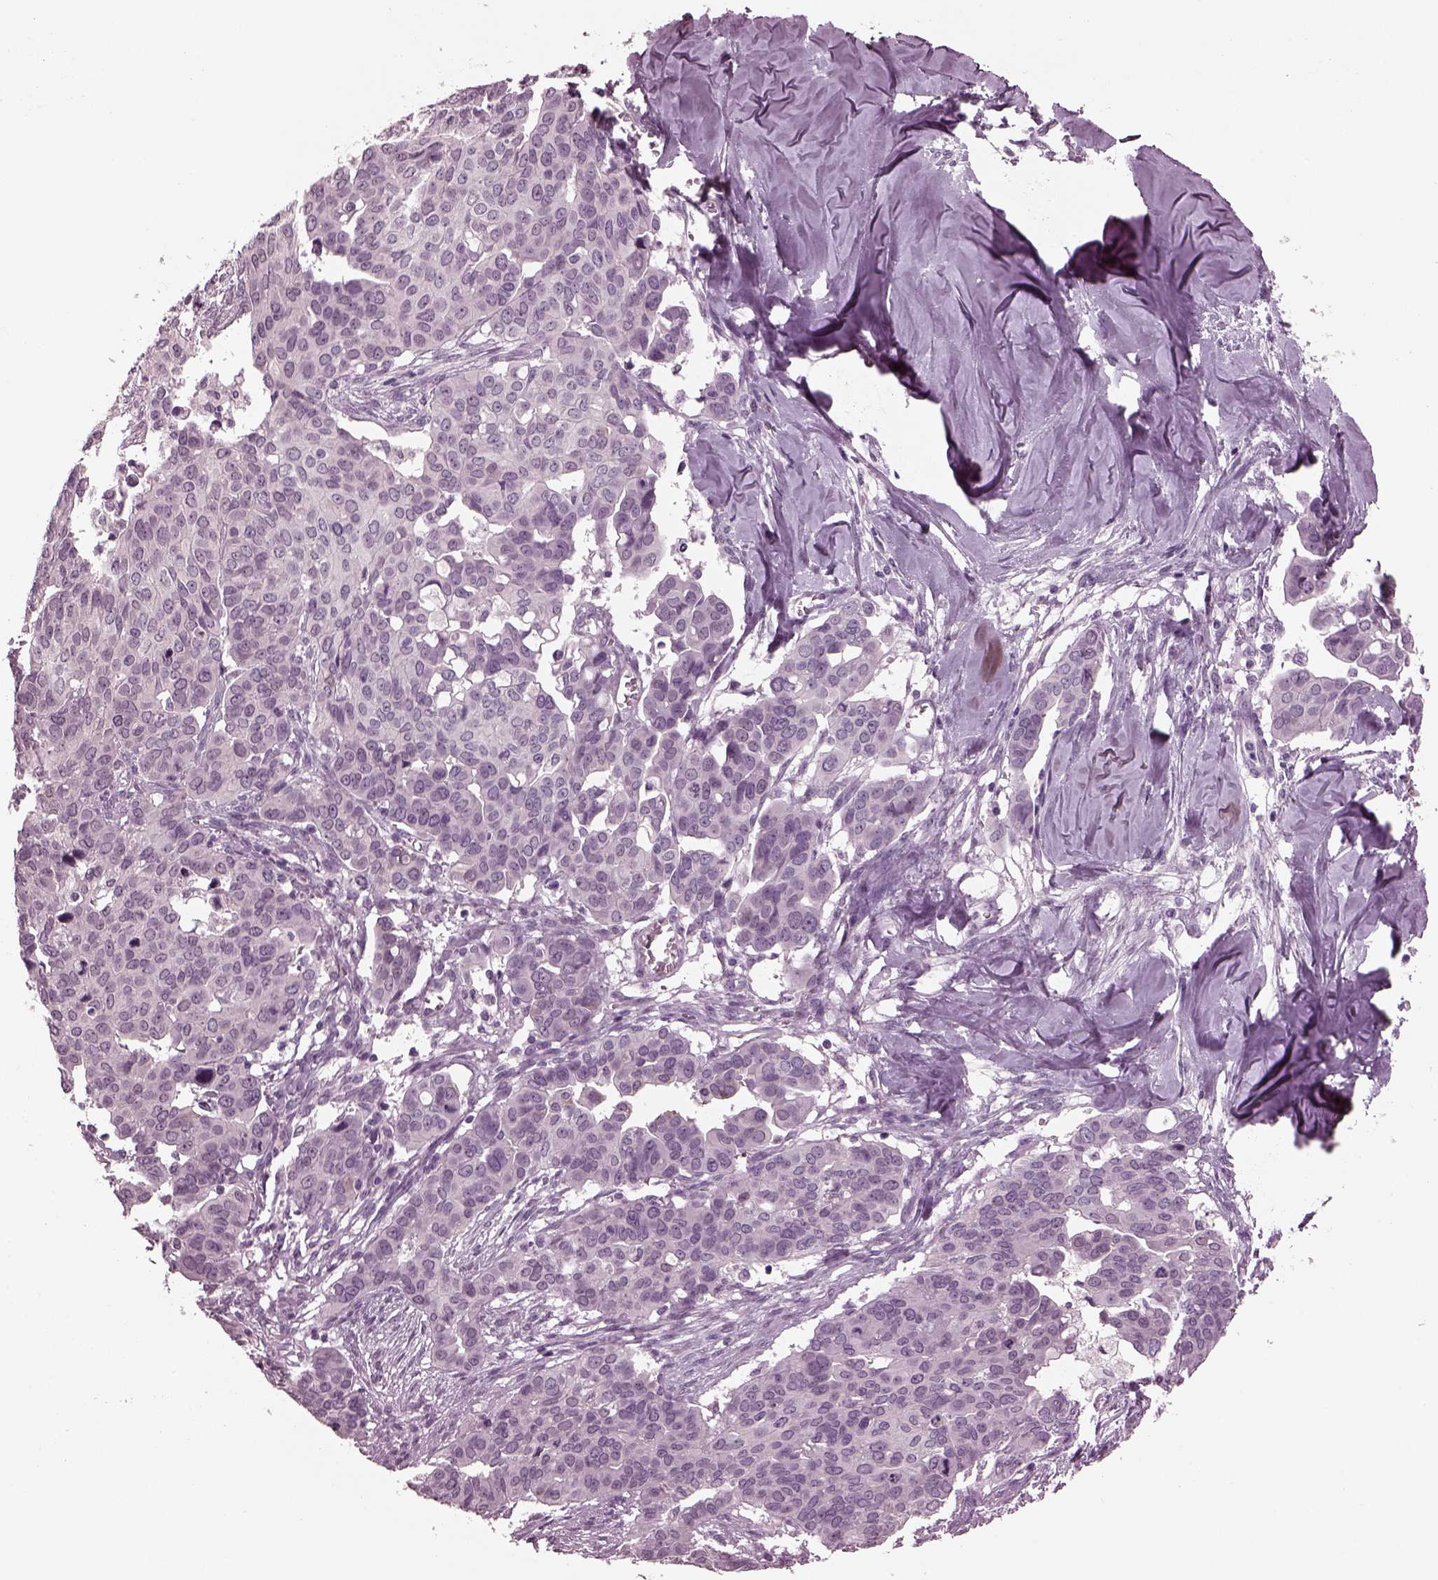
{"staining": {"intensity": "negative", "quantity": "none", "location": "none"}, "tissue": "ovarian cancer", "cell_type": "Tumor cells", "image_type": "cancer", "snomed": [{"axis": "morphology", "description": "Carcinoma, endometroid"}, {"axis": "topography", "description": "Ovary"}], "caption": "DAB (3,3'-diaminobenzidine) immunohistochemical staining of human ovarian cancer (endometroid carcinoma) shows no significant positivity in tumor cells.", "gene": "MIB2", "patient": {"sex": "female", "age": 78}}